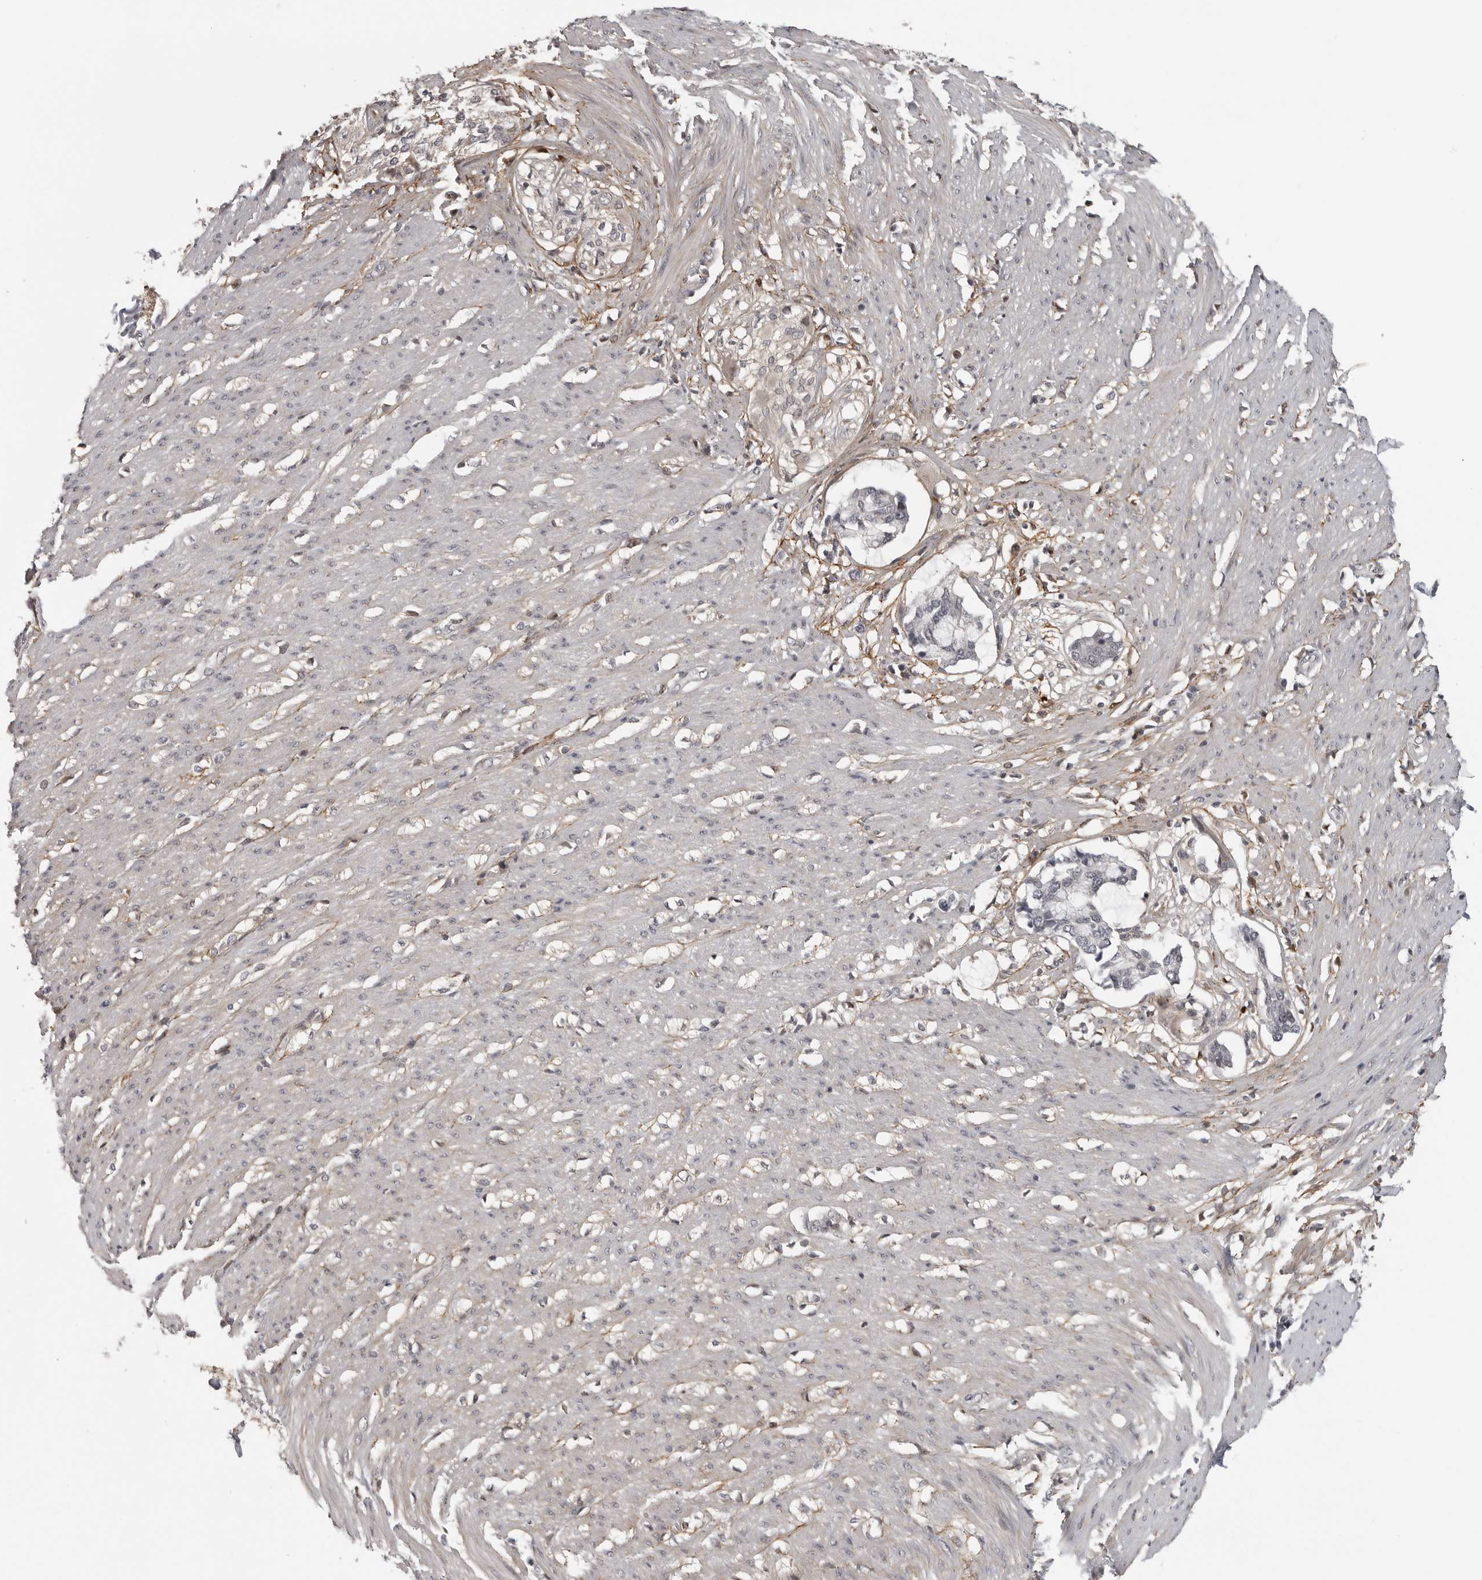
{"staining": {"intensity": "weak", "quantity": "25%-75%", "location": "cytoplasmic/membranous"}, "tissue": "smooth muscle", "cell_type": "Smooth muscle cells", "image_type": "normal", "snomed": [{"axis": "morphology", "description": "Normal tissue, NOS"}, {"axis": "morphology", "description": "Adenocarcinoma, NOS"}, {"axis": "topography", "description": "Colon"}, {"axis": "topography", "description": "Peripheral nerve tissue"}], "caption": "Immunohistochemistry (IHC) micrograph of benign smooth muscle: smooth muscle stained using IHC exhibits low levels of weak protein expression localized specifically in the cytoplasmic/membranous of smooth muscle cells, appearing as a cytoplasmic/membranous brown color.", "gene": "UROD", "patient": {"sex": "male", "age": 14}}